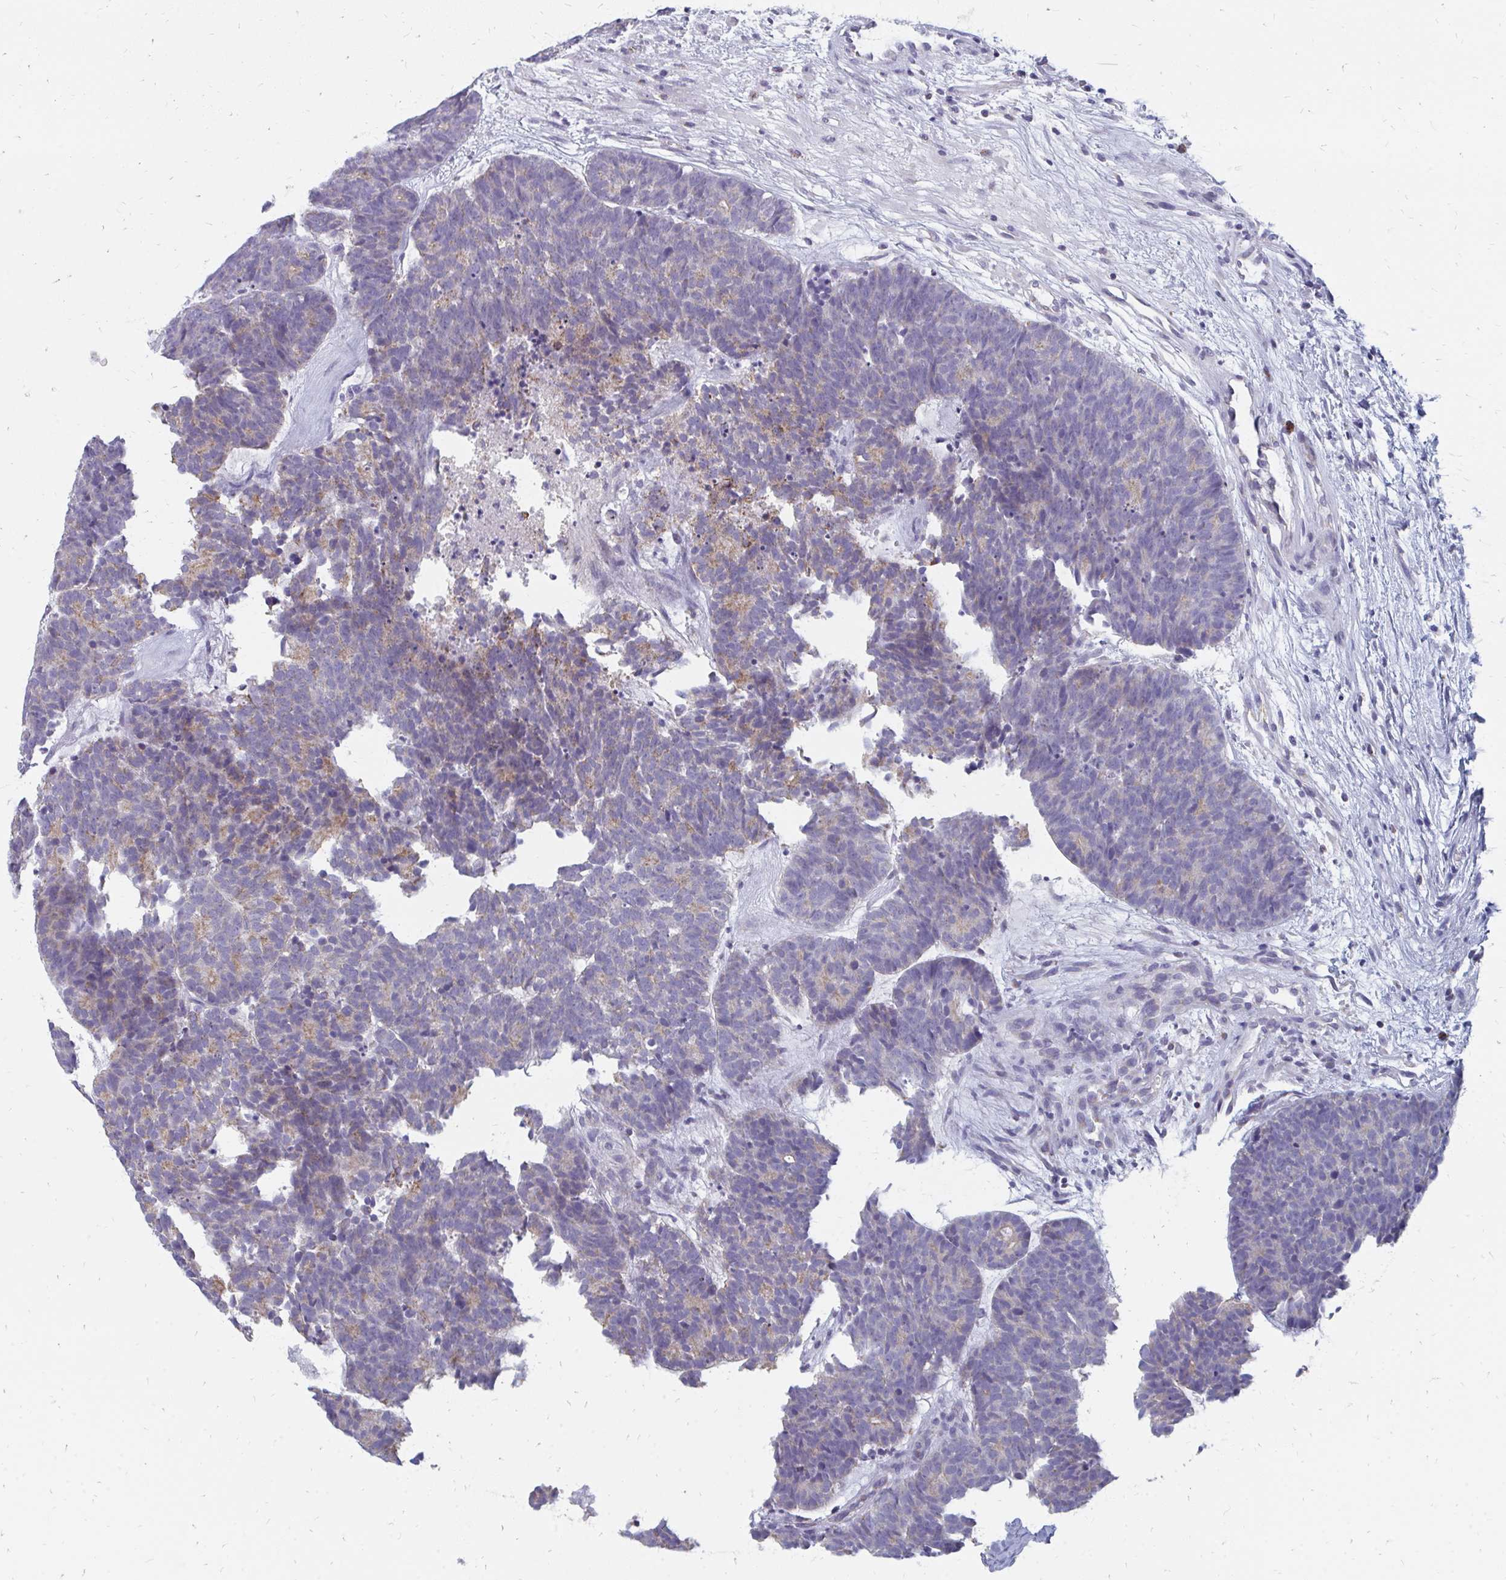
{"staining": {"intensity": "moderate", "quantity": "<25%", "location": "cytoplasmic/membranous"}, "tissue": "head and neck cancer", "cell_type": "Tumor cells", "image_type": "cancer", "snomed": [{"axis": "morphology", "description": "Adenocarcinoma, NOS"}, {"axis": "topography", "description": "Head-Neck"}], "caption": "Protein positivity by IHC reveals moderate cytoplasmic/membranous positivity in approximately <25% of tumor cells in adenocarcinoma (head and neck). (brown staining indicates protein expression, while blue staining denotes nuclei).", "gene": "OR10V1", "patient": {"sex": "female", "age": 81}}